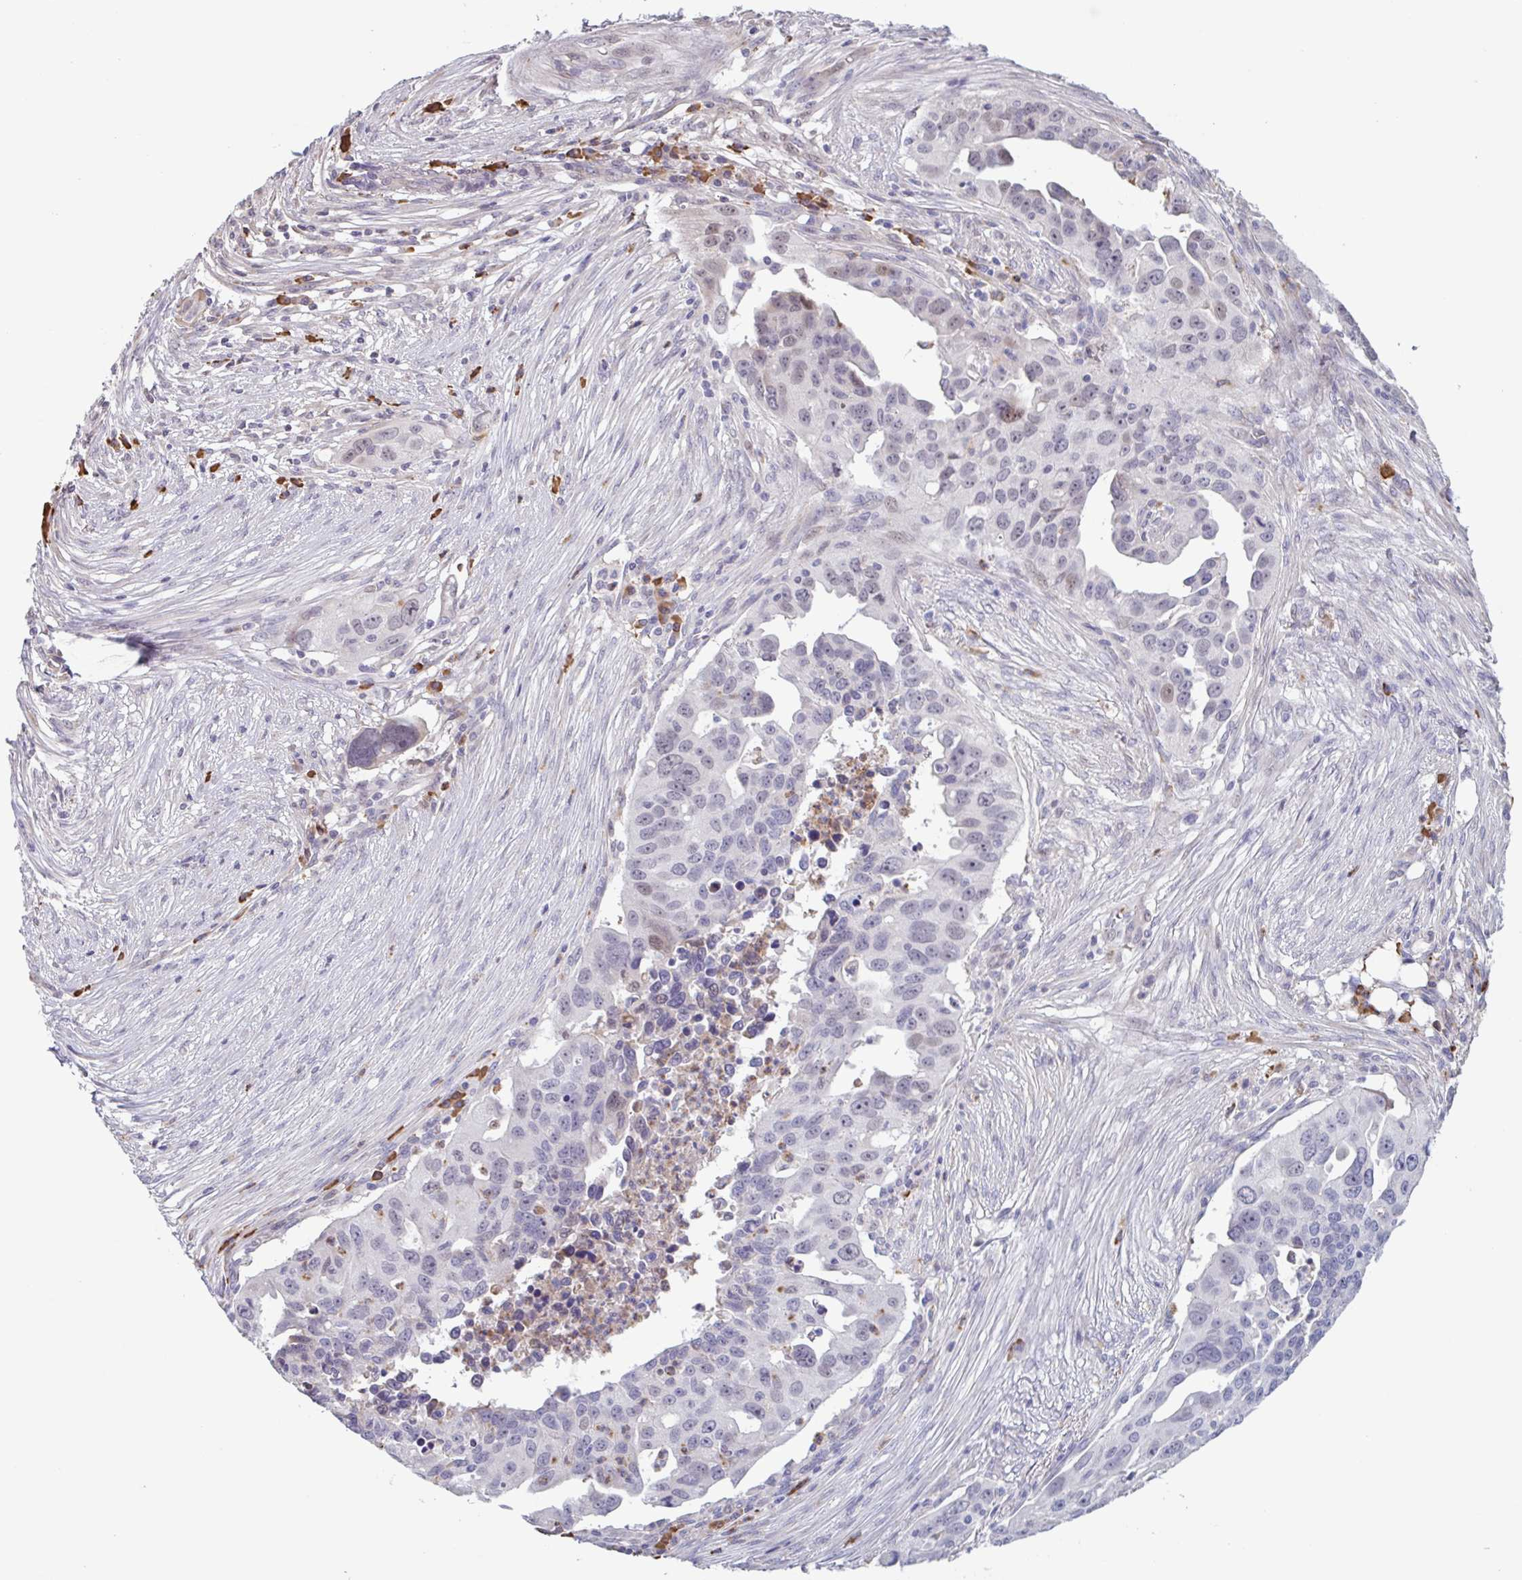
{"staining": {"intensity": "weak", "quantity": "<25%", "location": "nuclear"}, "tissue": "ovarian cancer", "cell_type": "Tumor cells", "image_type": "cancer", "snomed": [{"axis": "morphology", "description": "Carcinoma, endometroid"}, {"axis": "morphology", "description": "Cystadenocarcinoma, serous, NOS"}, {"axis": "topography", "description": "Ovary"}], "caption": "An image of human ovarian endometroid carcinoma is negative for staining in tumor cells.", "gene": "TAF1D", "patient": {"sex": "female", "age": 45}}